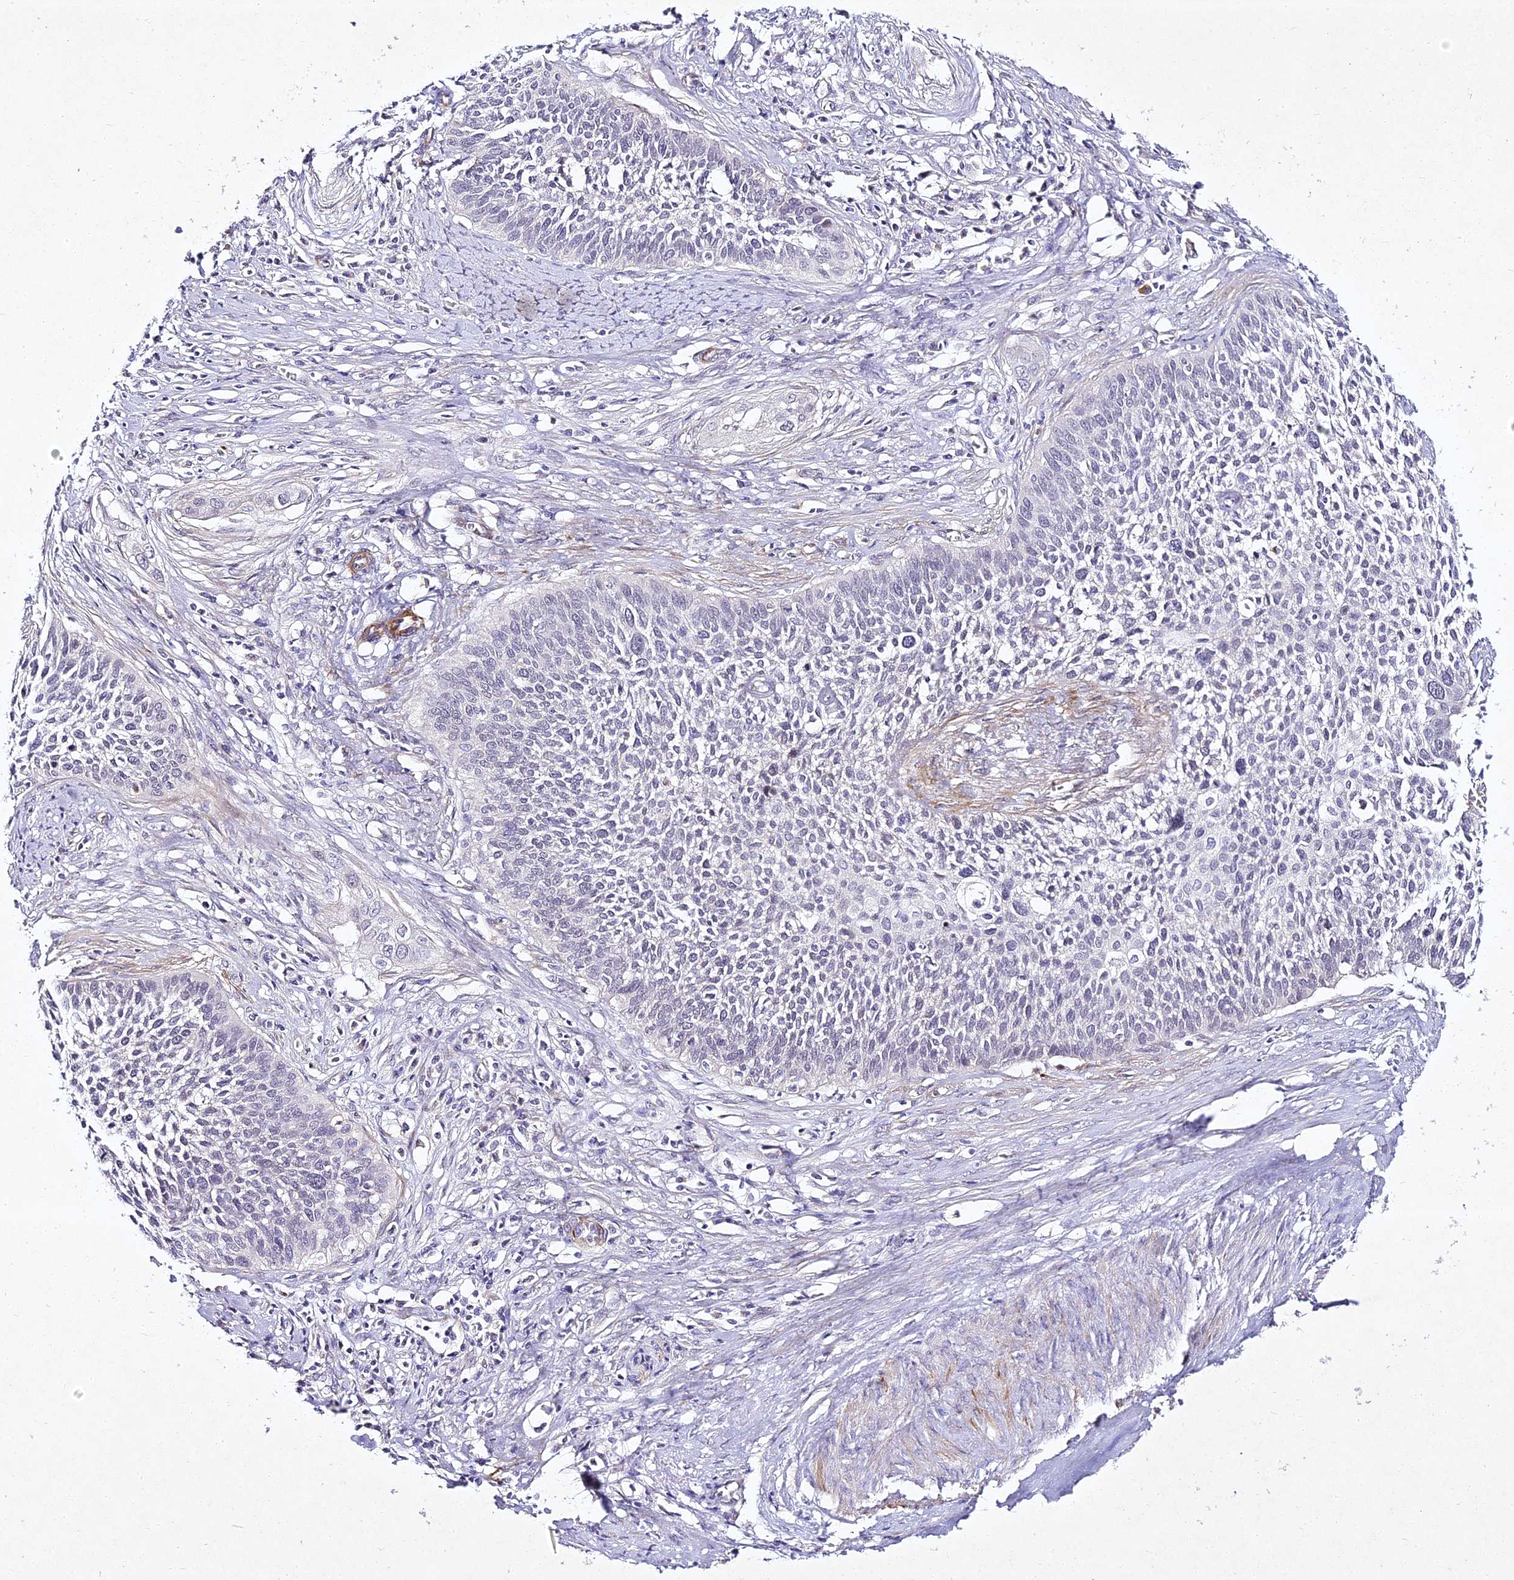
{"staining": {"intensity": "negative", "quantity": "none", "location": "none"}, "tissue": "cervical cancer", "cell_type": "Tumor cells", "image_type": "cancer", "snomed": [{"axis": "morphology", "description": "Squamous cell carcinoma, NOS"}, {"axis": "topography", "description": "Cervix"}], "caption": "Tumor cells are negative for protein expression in human squamous cell carcinoma (cervical). Nuclei are stained in blue.", "gene": "ALPG", "patient": {"sex": "female", "age": 34}}